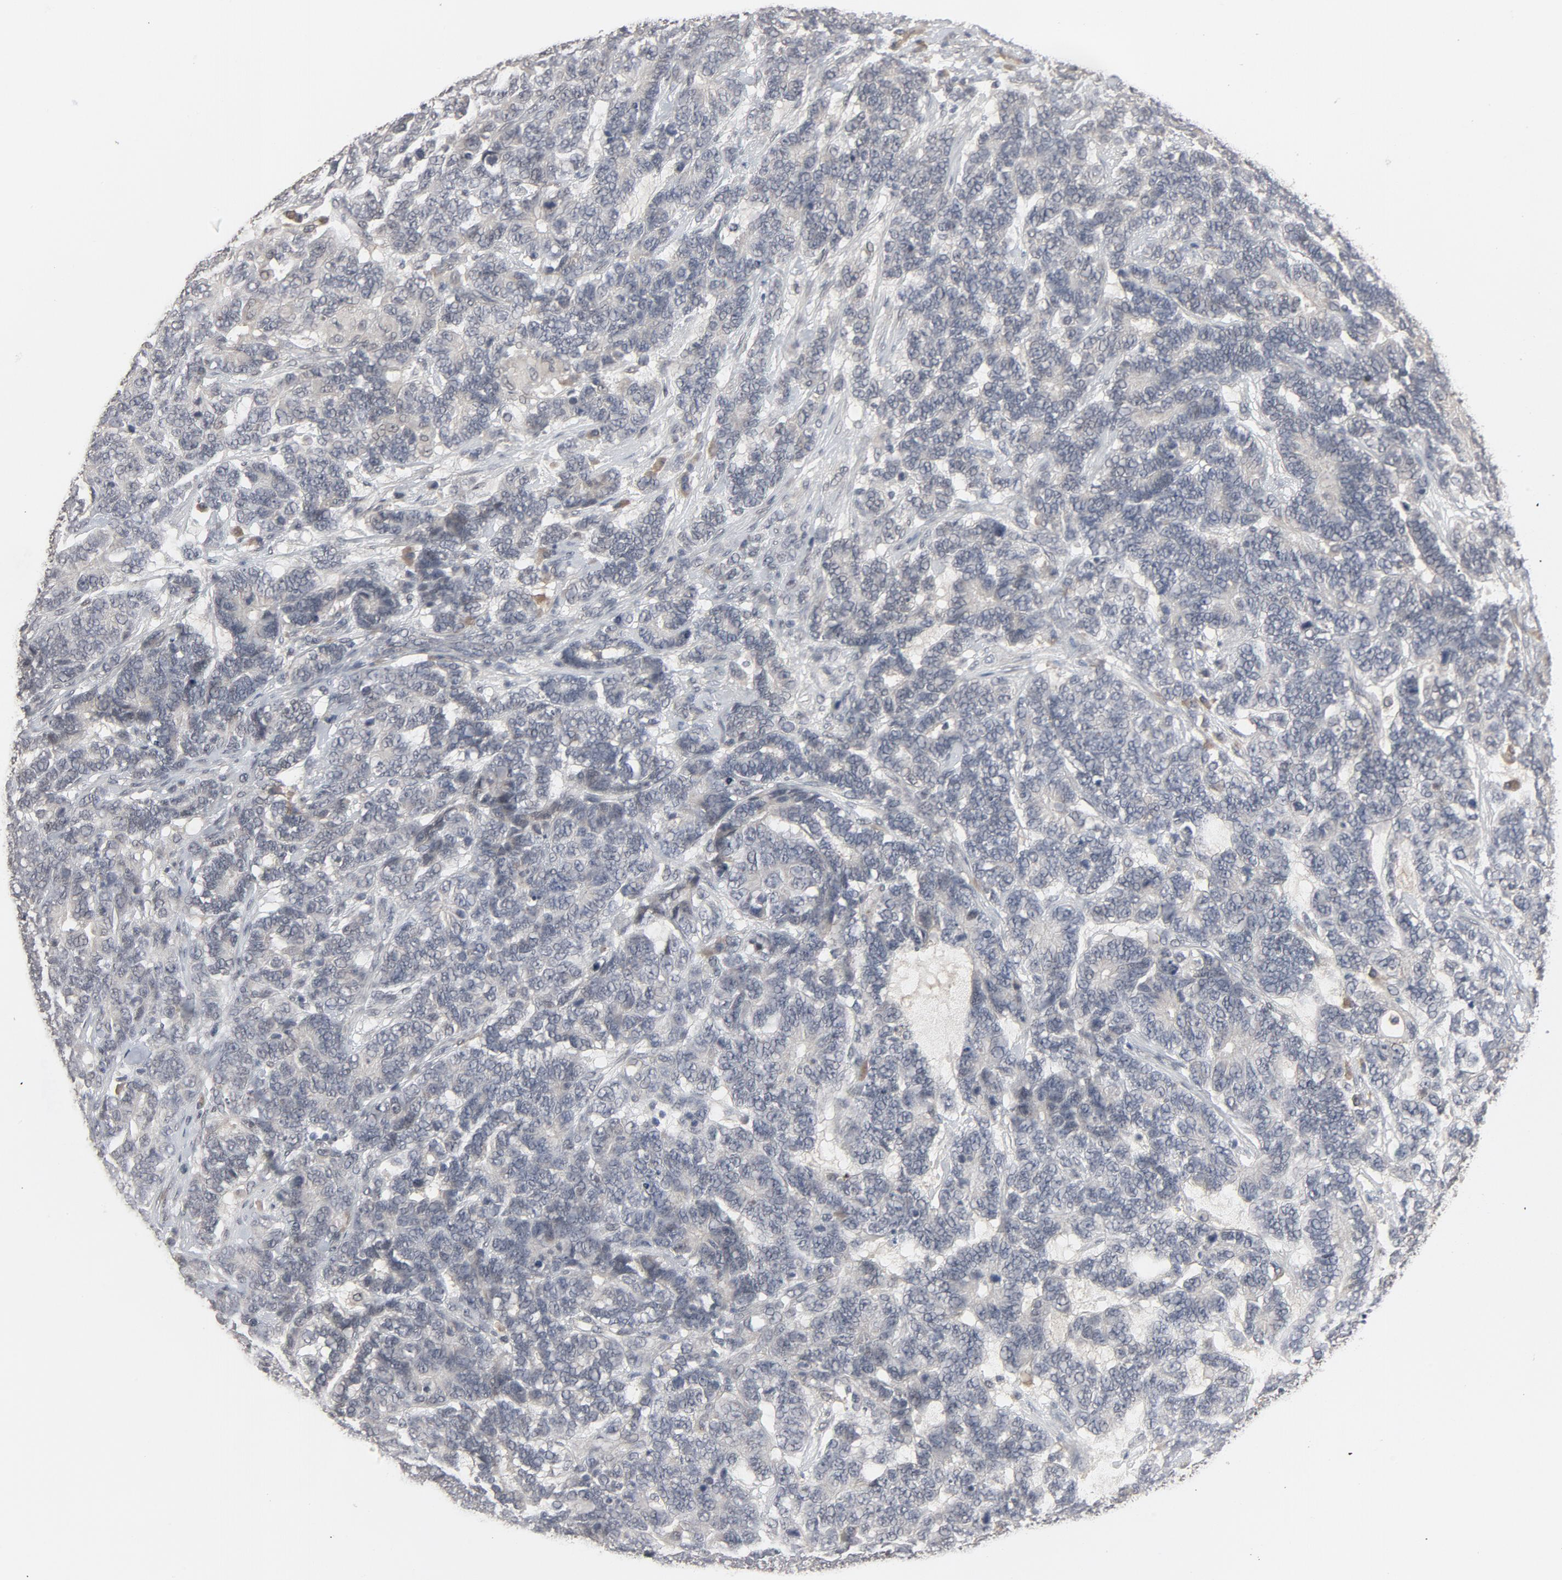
{"staining": {"intensity": "negative", "quantity": "none", "location": "none"}, "tissue": "testis cancer", "cell_type": "Tumor cells", "image_type": "cancer", "snomed": [{"axis": "morphology", "description": "Carcinoma, Embryonal, NOS"}, {"axis": "topography", "description": "Testis"}], "caption": "There is no significant positivity in tumor cells of testis embryonal carcinoma.", "gene": "MT3", "patient": {"sex": "male", "age": 26}}